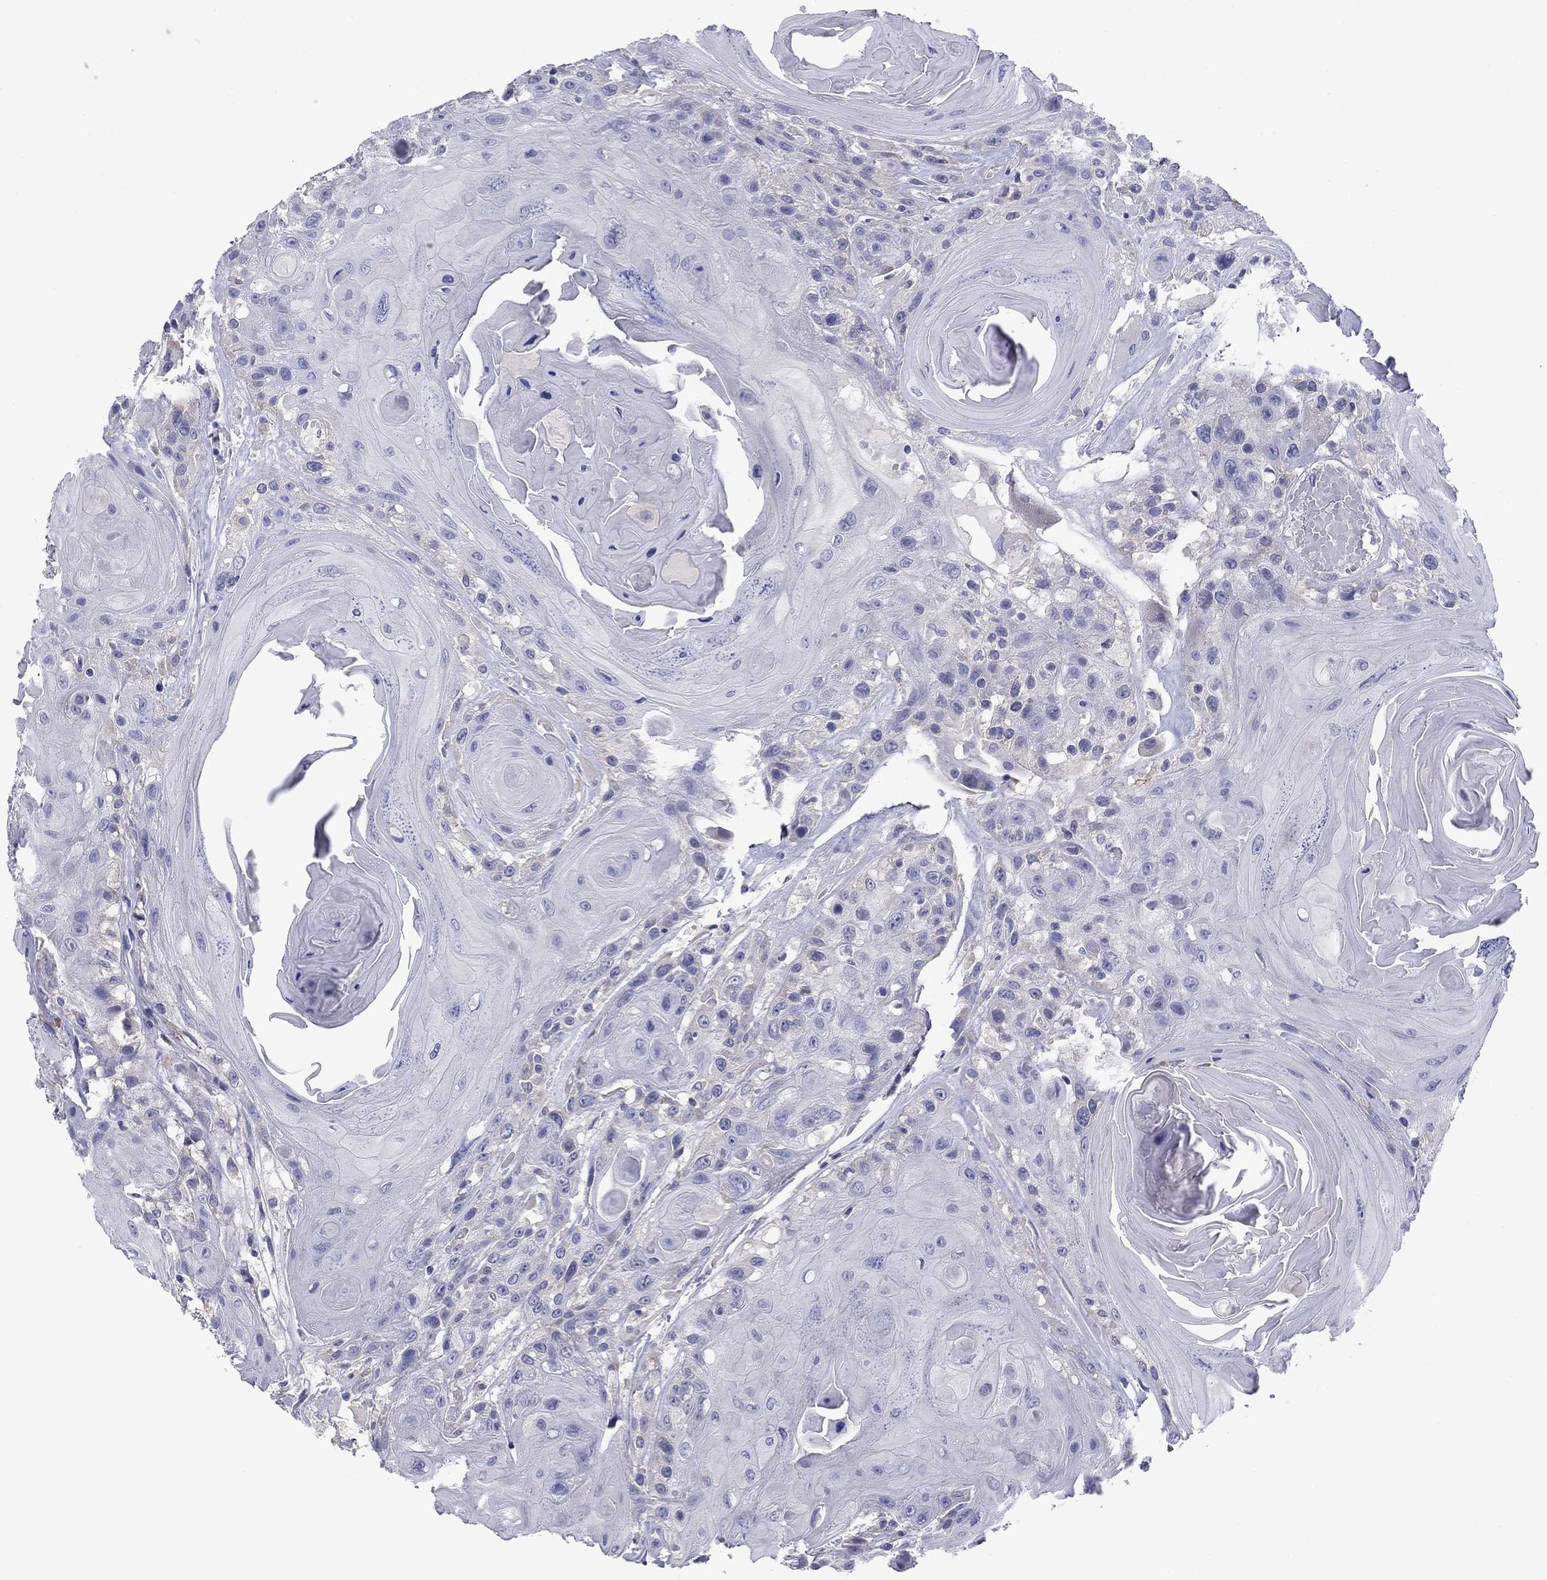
{"staining": {"intensity": "negative", "quantity": "none", "location": "none"}, "tissue": "head and neck cancer", "cell_type": "Tumor cells", "image_type": "cancer", "snomed": [{"axis": "morphology", "description": "Squamous cell carcinoma, NOS"}, {"axis": "topography", "description": "Head-Neck"}], "caption": "Image shows no protein positivity in tumor cells of head and neck cancer (squamous cell carcinoma) tissue.", "gene": "GRK7", "patient": {"sex": "female", "age": 59}}